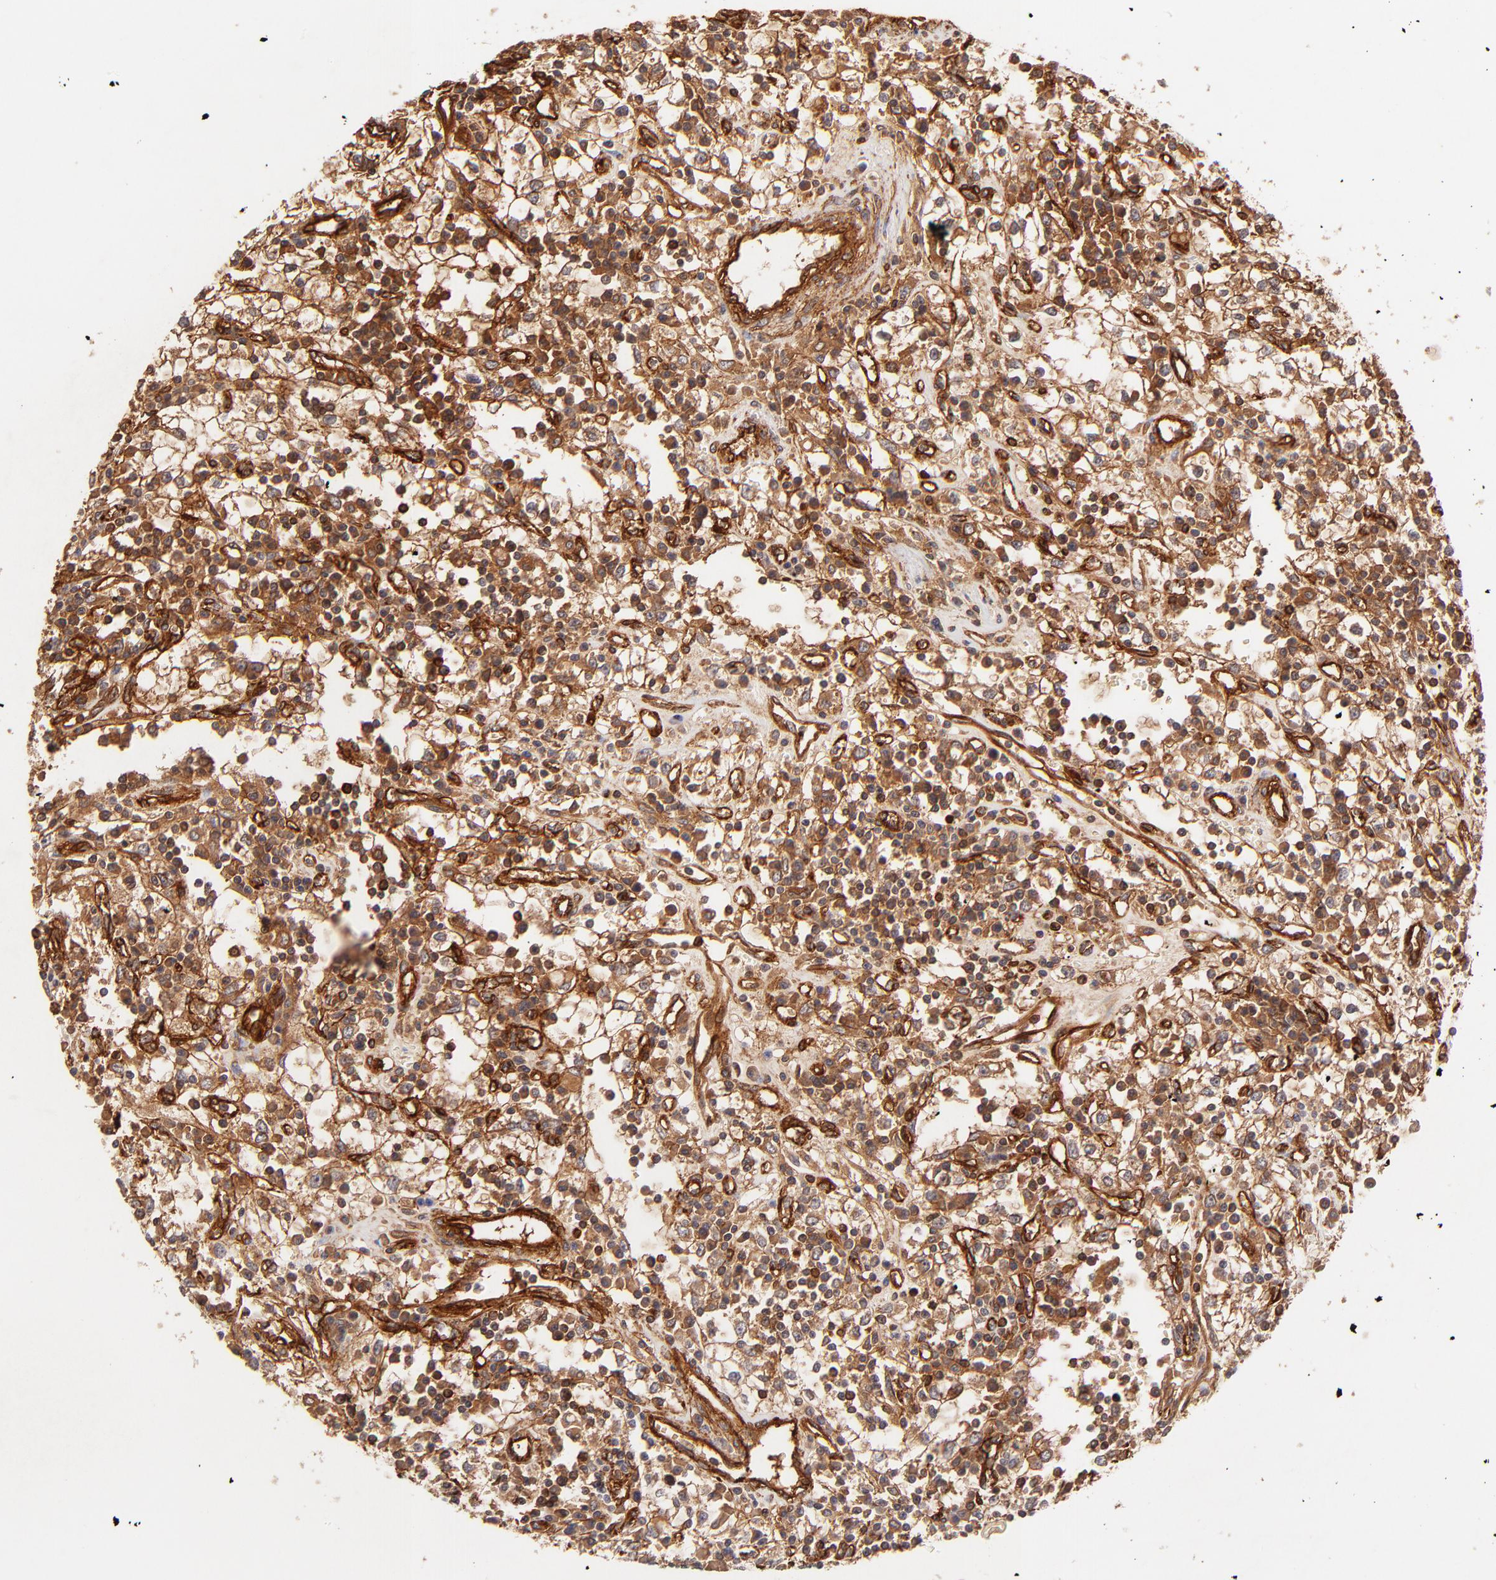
{"staining": {"intensity": "moderate", "quantity": ">75%", "location": "cytoplasmic/membranous"}, "tissue": "renal cancer", "cell_type": "Tumor cells", "image_type": "cancer", "snomed": [{"axis": "morphology", "description": "Adenocarcinoma, NOS"}, {"axis": "topography", "description": "Kidney"}], "caption": "The image displays a brown stain indicating the presence of a protein in the cytoplasmic/membranous of tumor cells in adenocarcinoma (renal).", "gene": "ITGB1", "patient": {"sex": "male", "age": 82}}